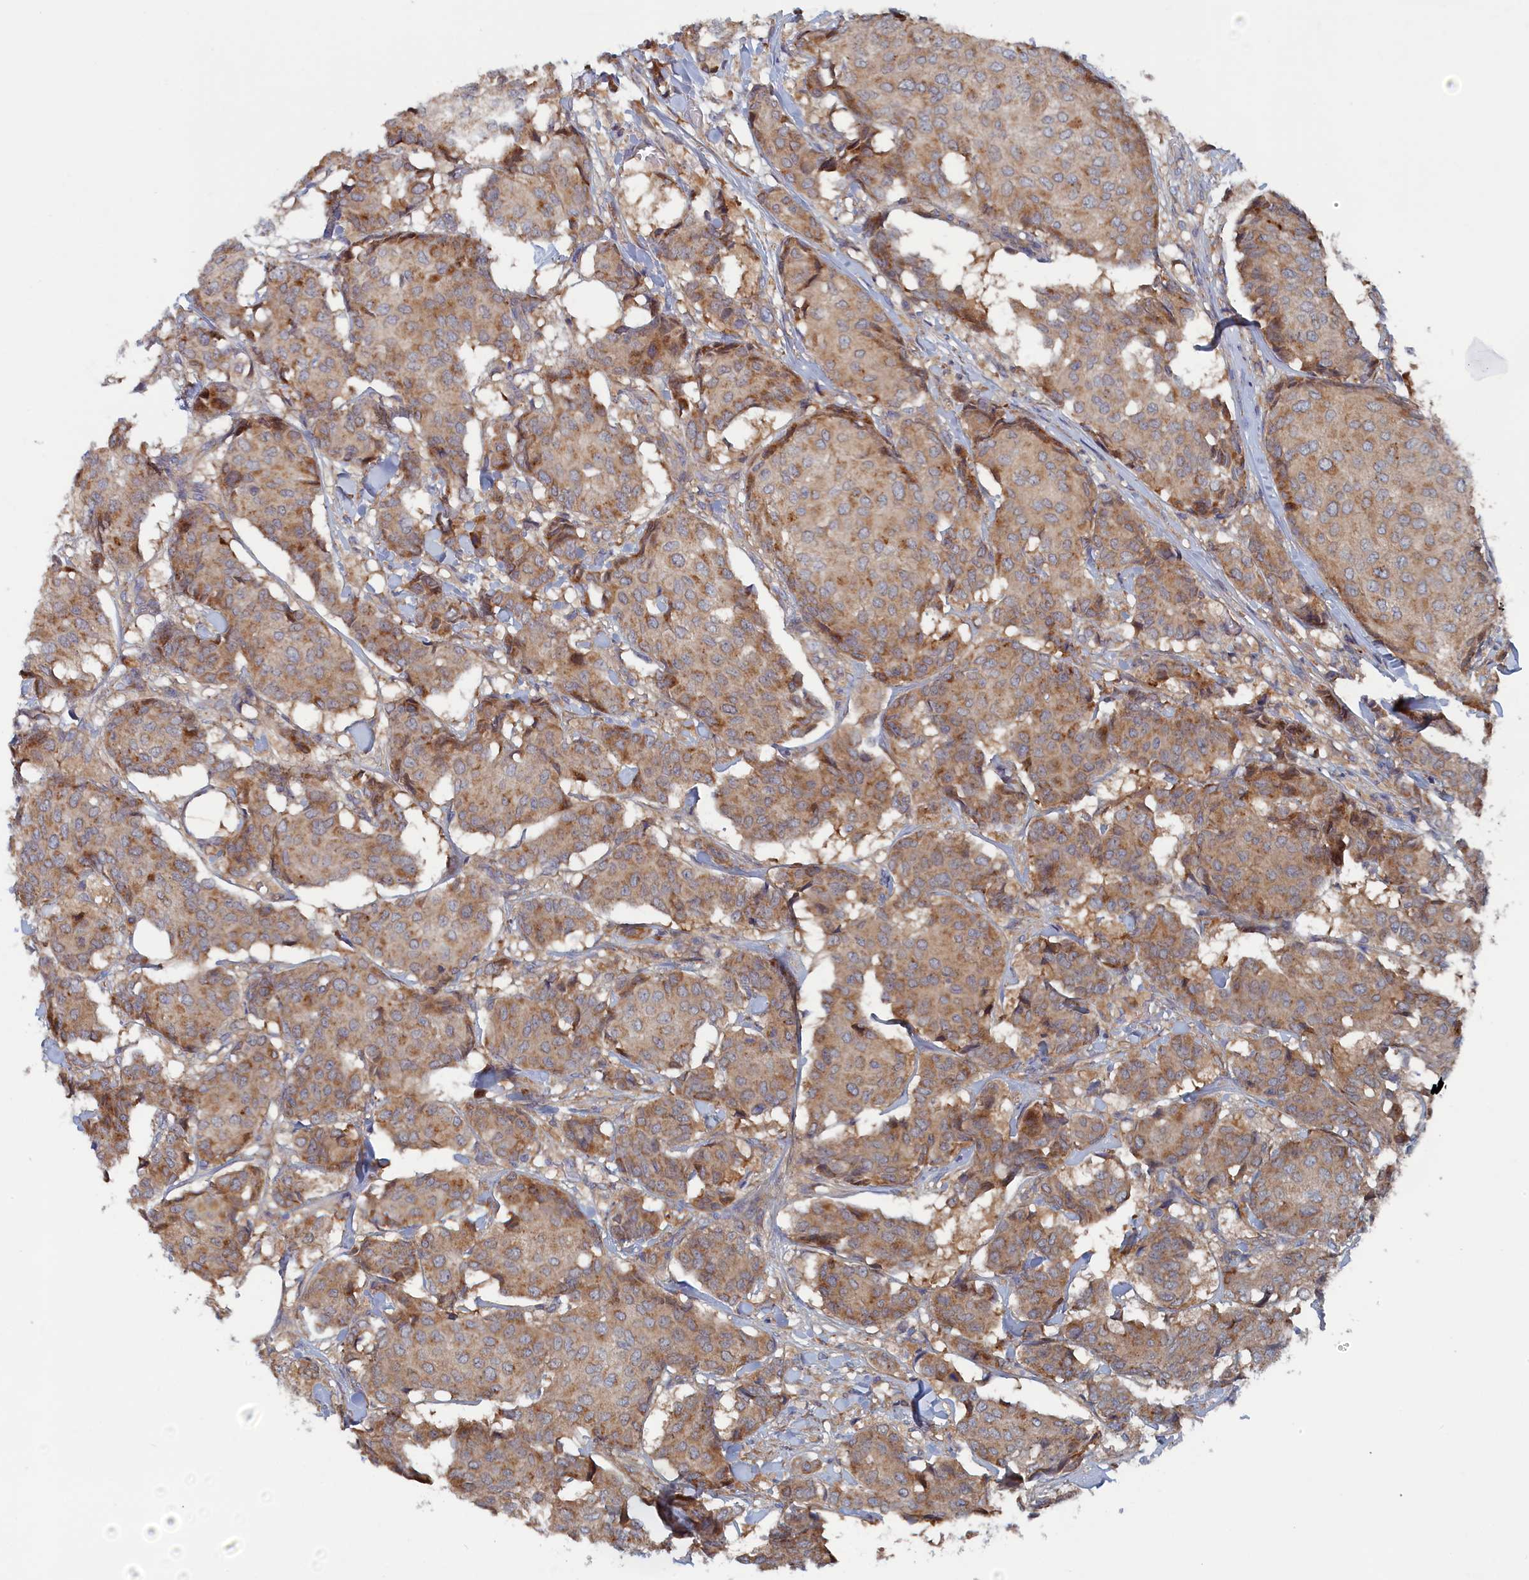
{"staining": {"intensity": "weak", "quantity": ">75%", "location": "cytoplasmic/membranous"}, "tissue": "breast cancer", "cell_type": "Tumor cells", "image_type": "cancer", "snomed": [{"axis": "morphology", "description": "Duct carcinoma"}, {"axis": "topography", "description": "Breast"}], "caption": "The immunohistochemical stain highlights weak cytoplasmic/membranous expression in tumor cells of breast cancer tissue.", "gene": "TMEM196", "patient": {"sex": "female", "age": 75}}